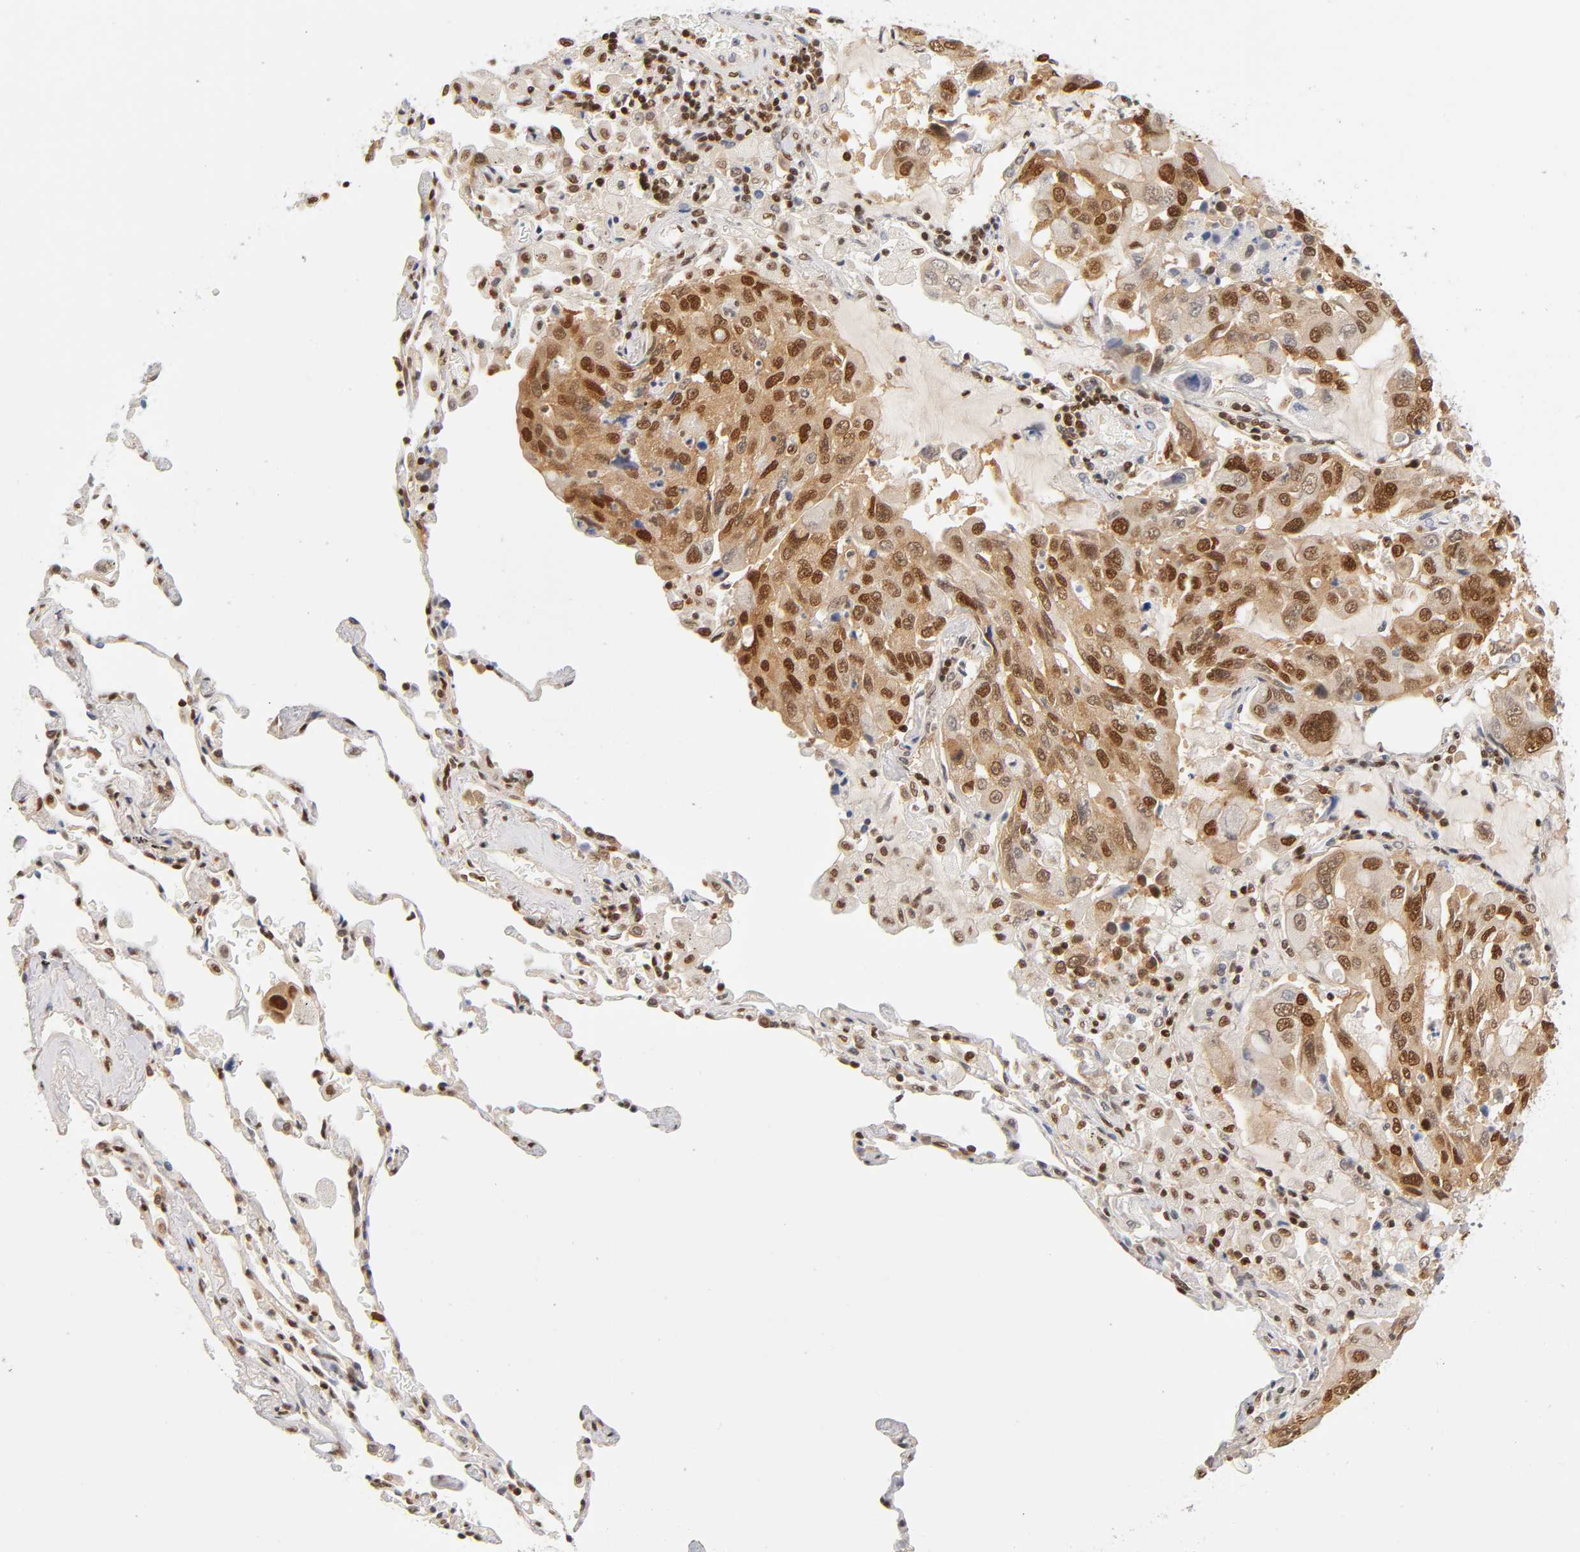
{"staining": {"intensity": "strong", "quantity": ">75%", "location": "nuclear"}, "tissue": "lung cancer", "cell_type": "Tumor cells", "image_type": "cancer", "snomed": [{"axis": "morphology", "description": "Adenocarcinoma, NOS"}, {"axis": "topography", "description": "Lung"}], "caption": "Immunohistochemistry (IHC) histopathology image of neoplastic tissue: human lung cancer stained using immunohistochemistry (IHC) demonstrates high levels of strong protein expression localized specifically in the nuclear of tumor cells, appearing as a nuclear brown color.", "gene": "ILKAP", "patient": {"sex": "male", "age": 64}}